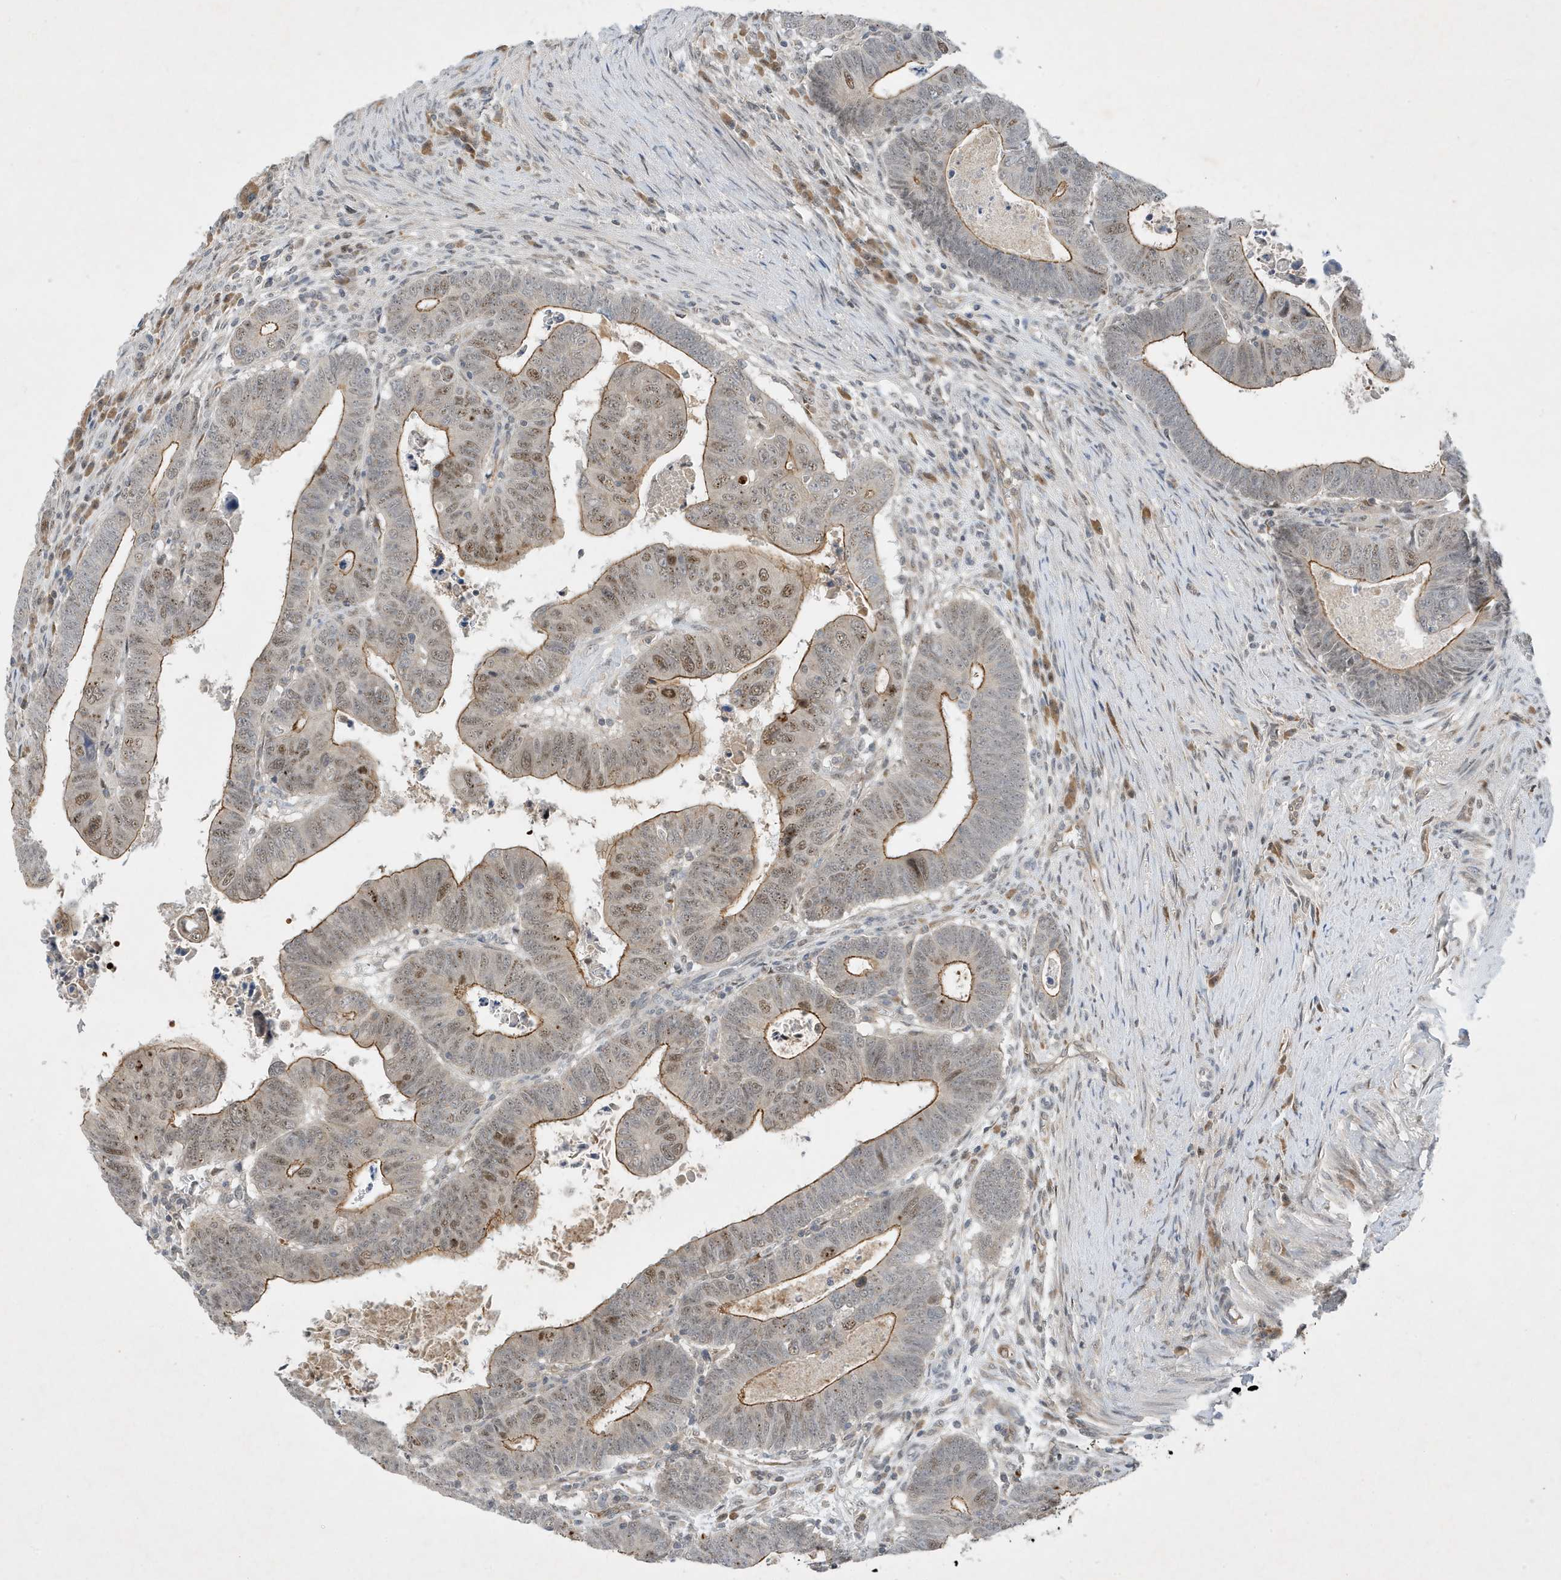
{"staining": {"intensity": "moderate", "quantity": "25%-75%", "location": "cytoplasmic/membranous,nuclear"}, "tissue": "colorectal cancer", "cell_type": "Tumor cells", "image_type": "cancer", "snomed": [{"axis": "morphology", "description": "Normal tissue, NOS"}, {"axis": "morphology", "description": "Adenocarcinoma, NOS"}, {"axis": "topography", "description": "Rectum"}], "caption": "The immunohistochemical stain labels moderate cytoplasmic/membranous and nuclear staining in tumor cells of colorectal adenocarcinoma tissue.", "gene": "MAST3", "patient": {"sex": "female", "age": 65}}